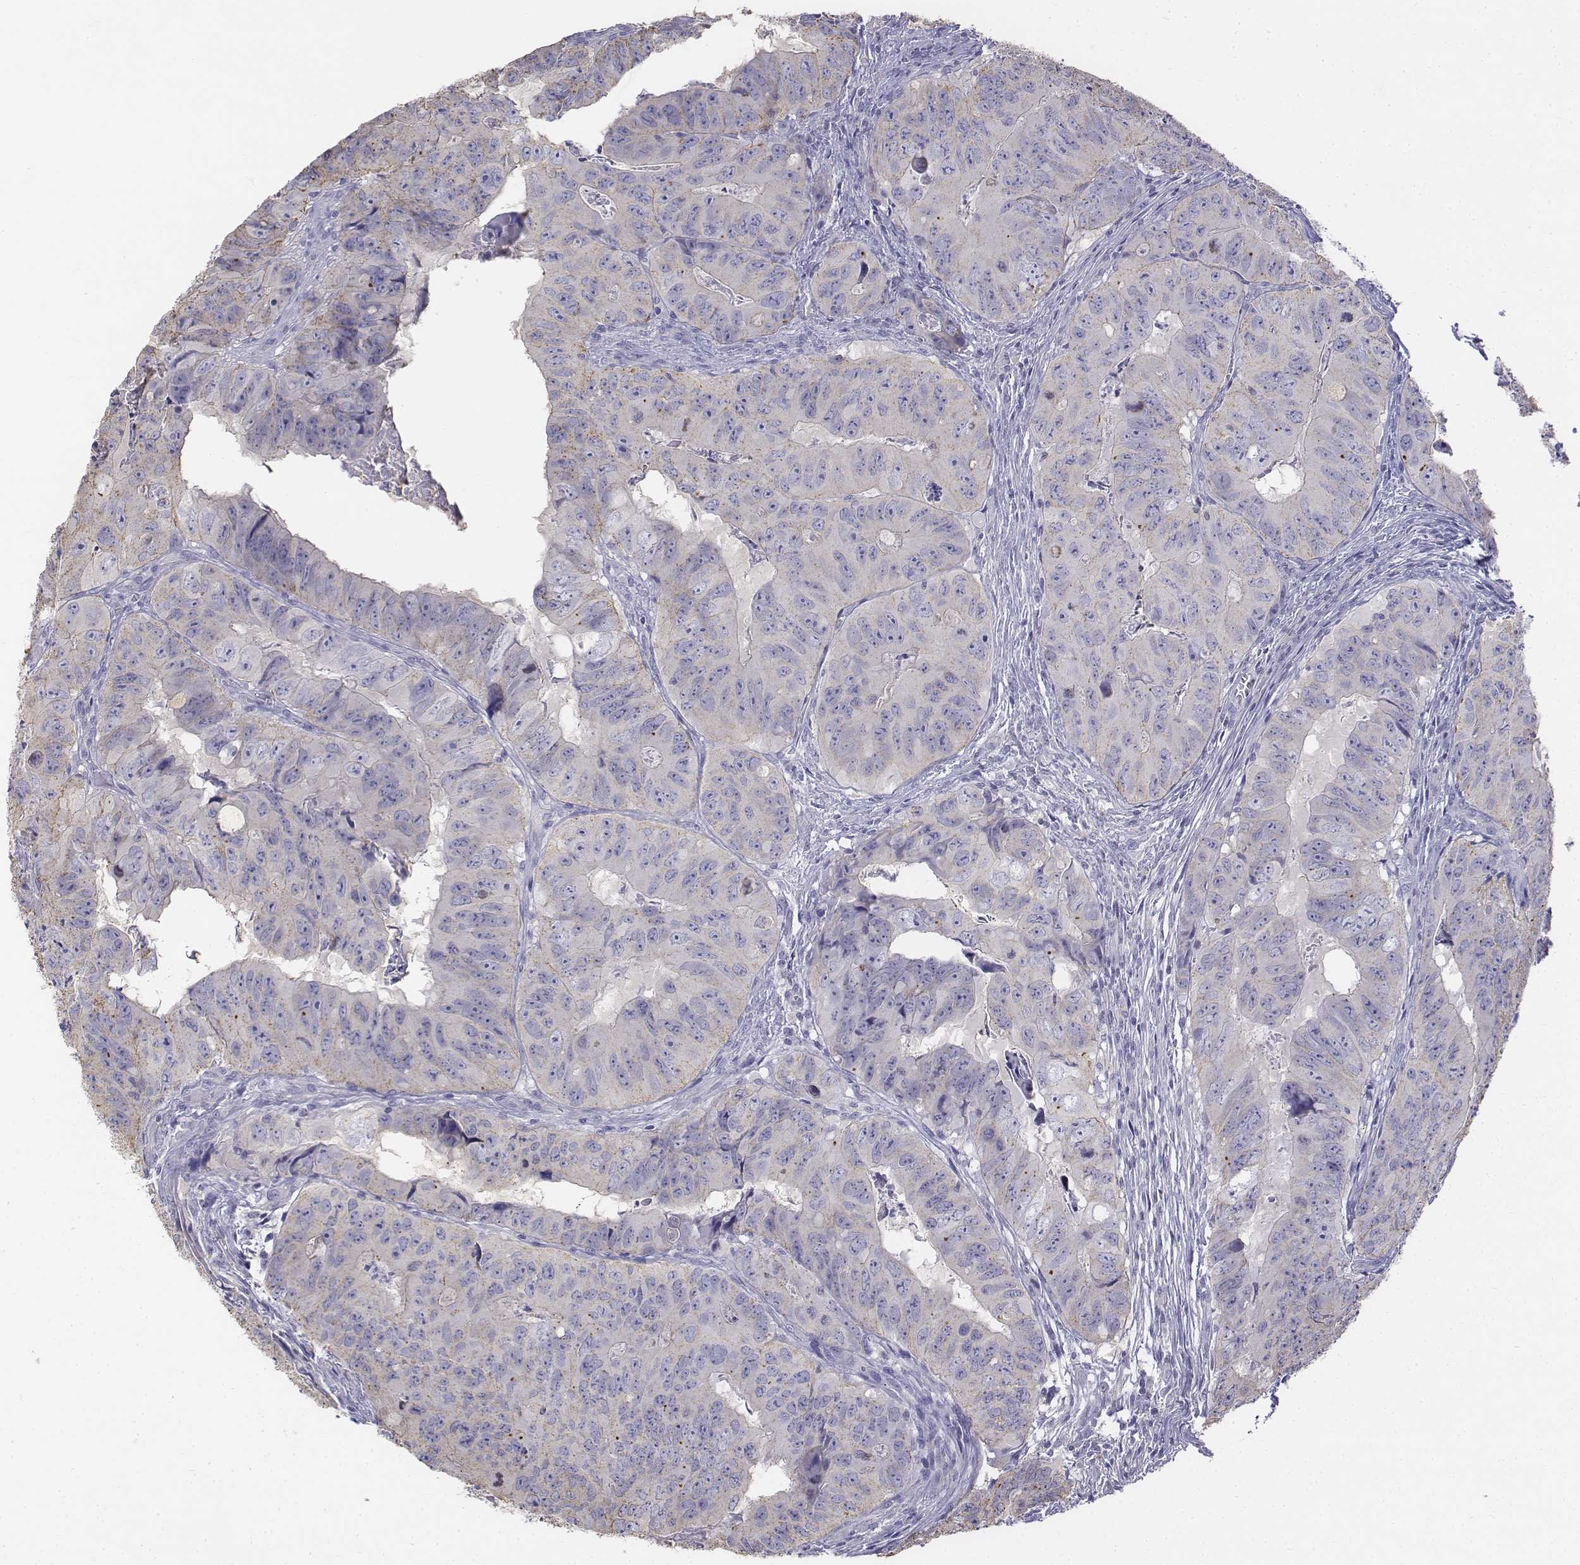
{"staining": {"intensity": "negative", "quantity": "none", "location": "none"}, "tissue": "colorectal cancer", "cell_type": "Tumor cells", "image_type": "cancer", "snomed": [{"axis": "morphology", "description": "Adenocarcinoma, NOS"}, {"axis": "topography", "description": "Colon"}], "caption": "The immunohistochemistry (IHC) image has no significant positivity in tumor cells of colorectal cancer tissue.", "gene": "LGSN", "patient": {"sex": "male", "age": 79}}